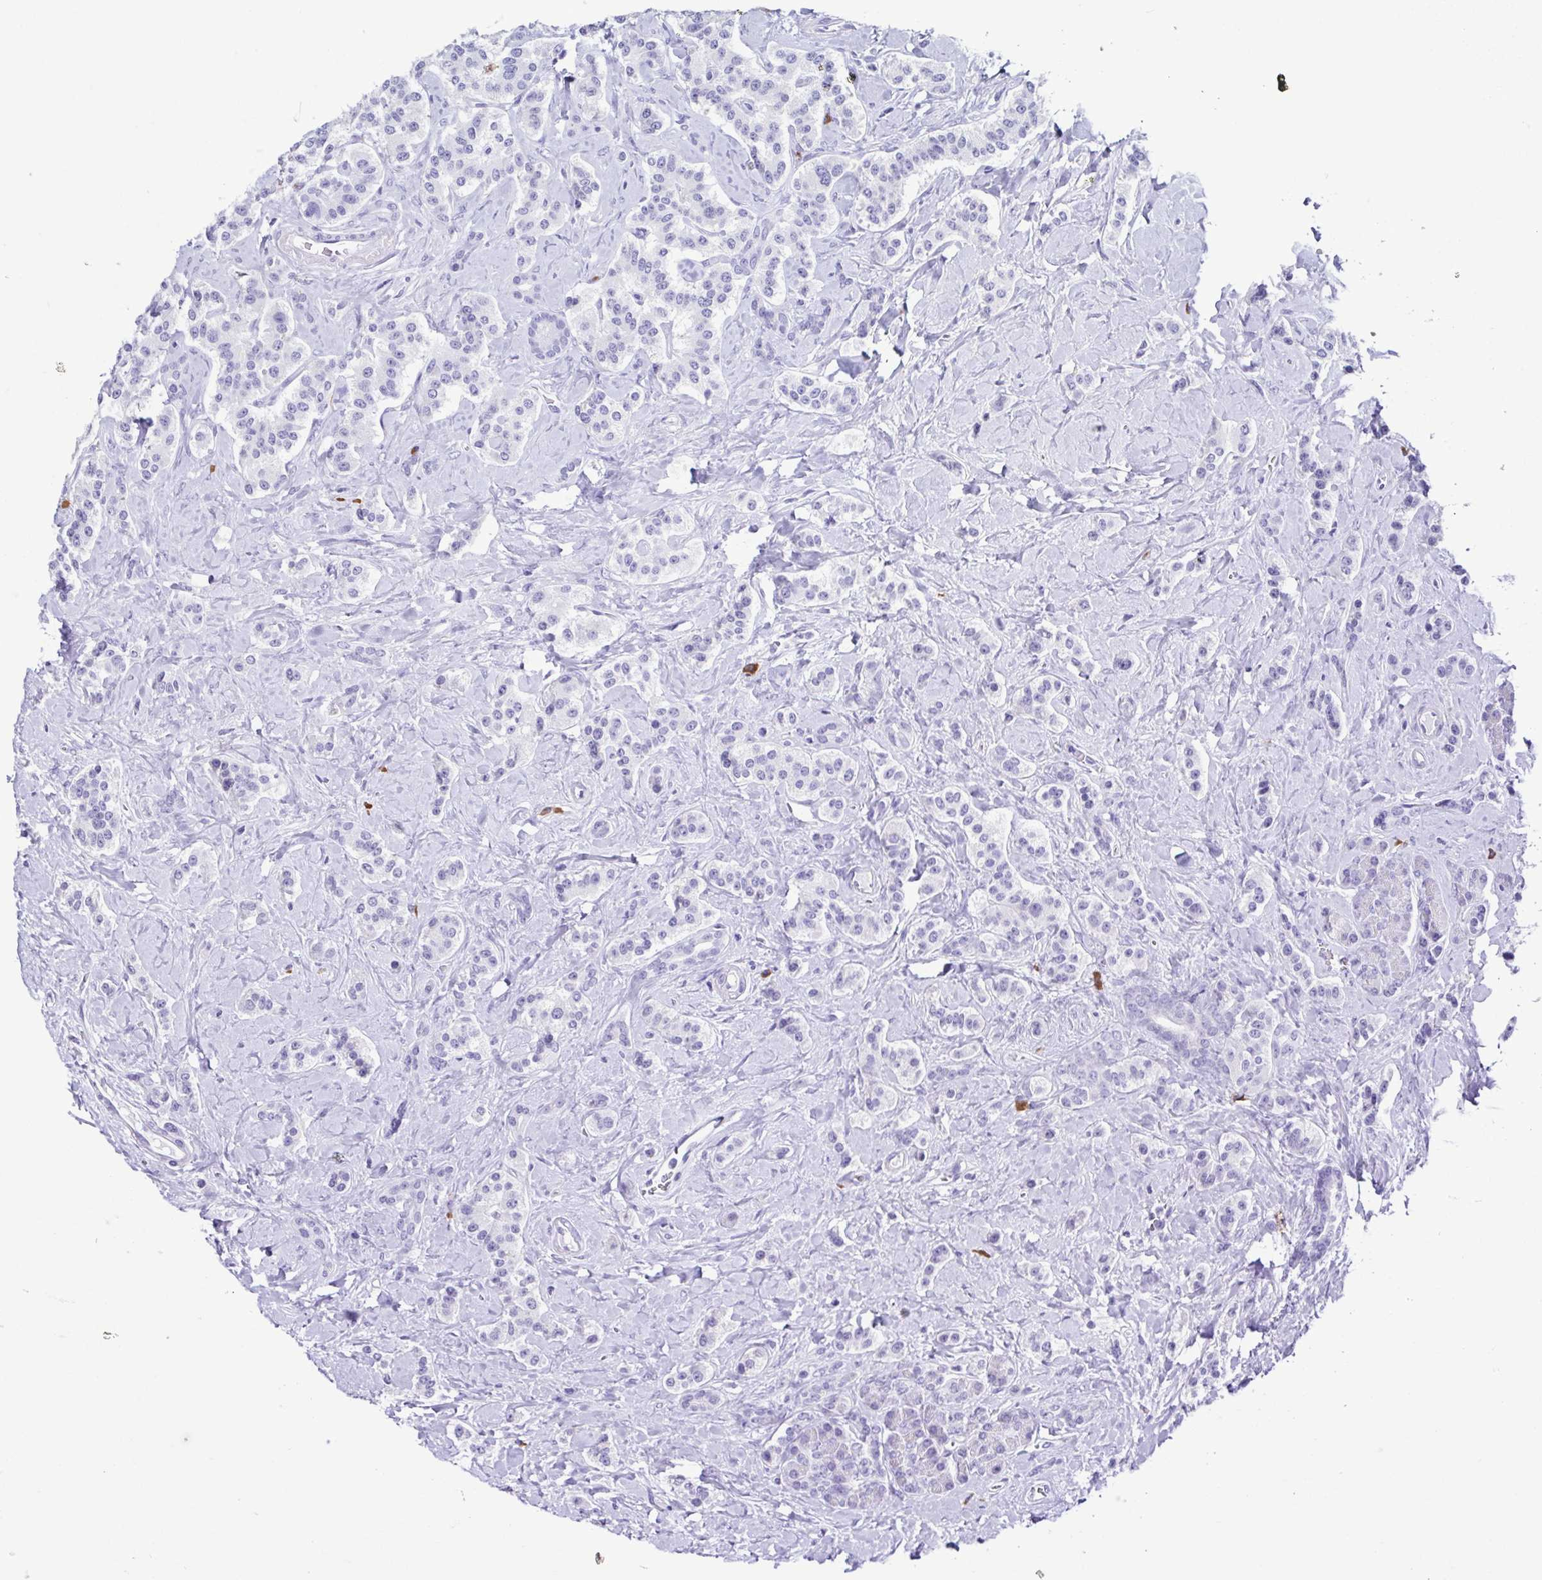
{"staining": {"intensity": "negative", "quantity": "none", "location": "none"}, "tissue": "carcinoid", "cell_type": "Tumor cells", "image_type": "cancer", "snomed": [{"axis": "morphology", "description": "Normal tissue, NOS"}, {"axis": "morphology", "description": "Carcinoid, malignant, NOS"}, {"axis": "topography", "description": "Pancreas"}], "caption": "A histopathology image of human carcinoid is negative for staining in tumor cells.", "gene": "SPATA16", "patient": {"sex": "male", "age": 36}}